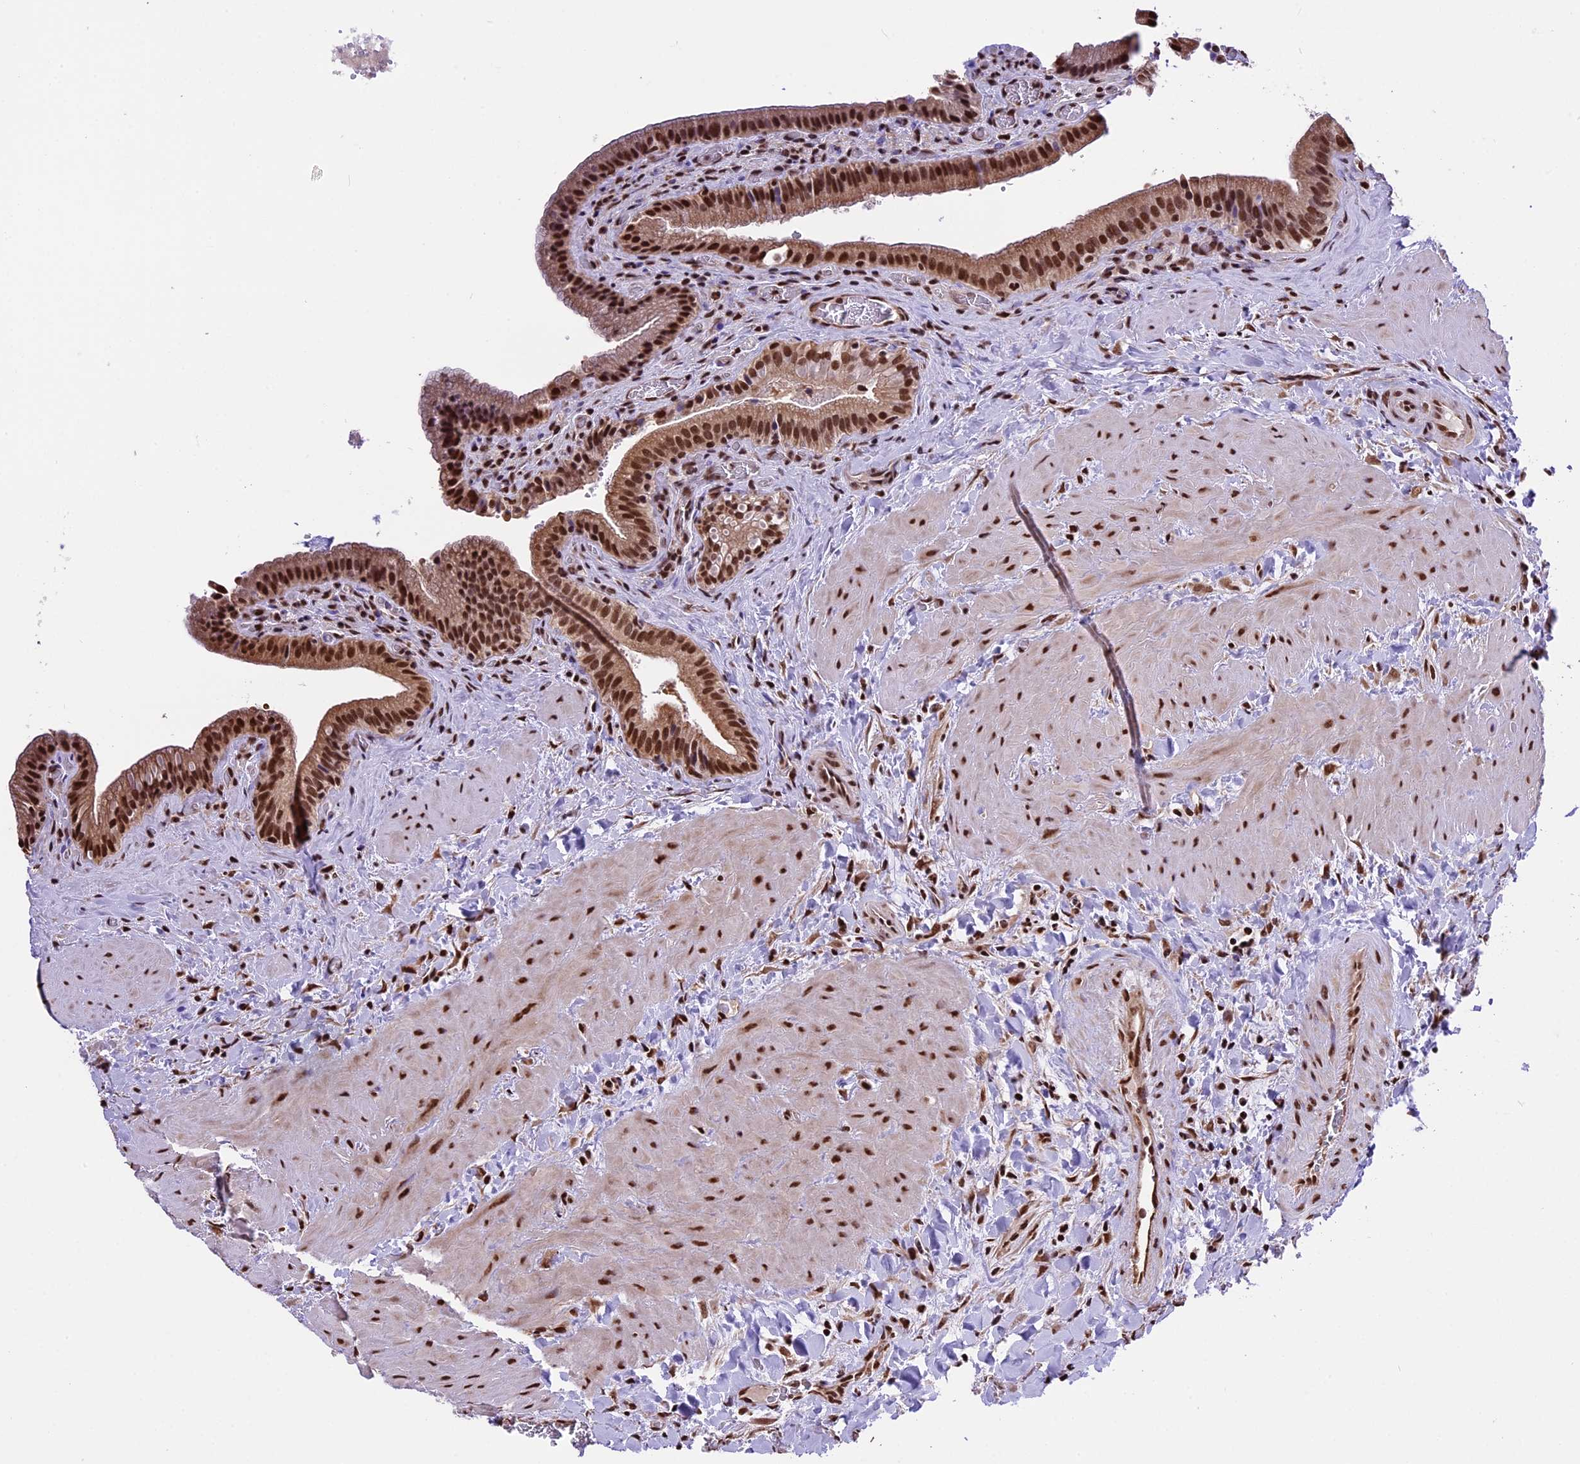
{"staining": {"intensity": "strong", "quantity": ">75%", "location": "nuclear"}, "tissue": "gallbladder", "cell_type": "Glandular cells", "image_type": "normal", "snomed": [{"axis": "morphology", "description": "Normal tissue, NOS"}, {"axis": "topography", "description": "Gallbladder"}], "caption": "IHC micrograph of benign human gallbladder stained for a protein (brown), which exhibits high levels of strong nuclear staining in approximately >75% of glandular cells.", "gene": "POLR3E", "patient": {"sex": "male", "age": 24}}